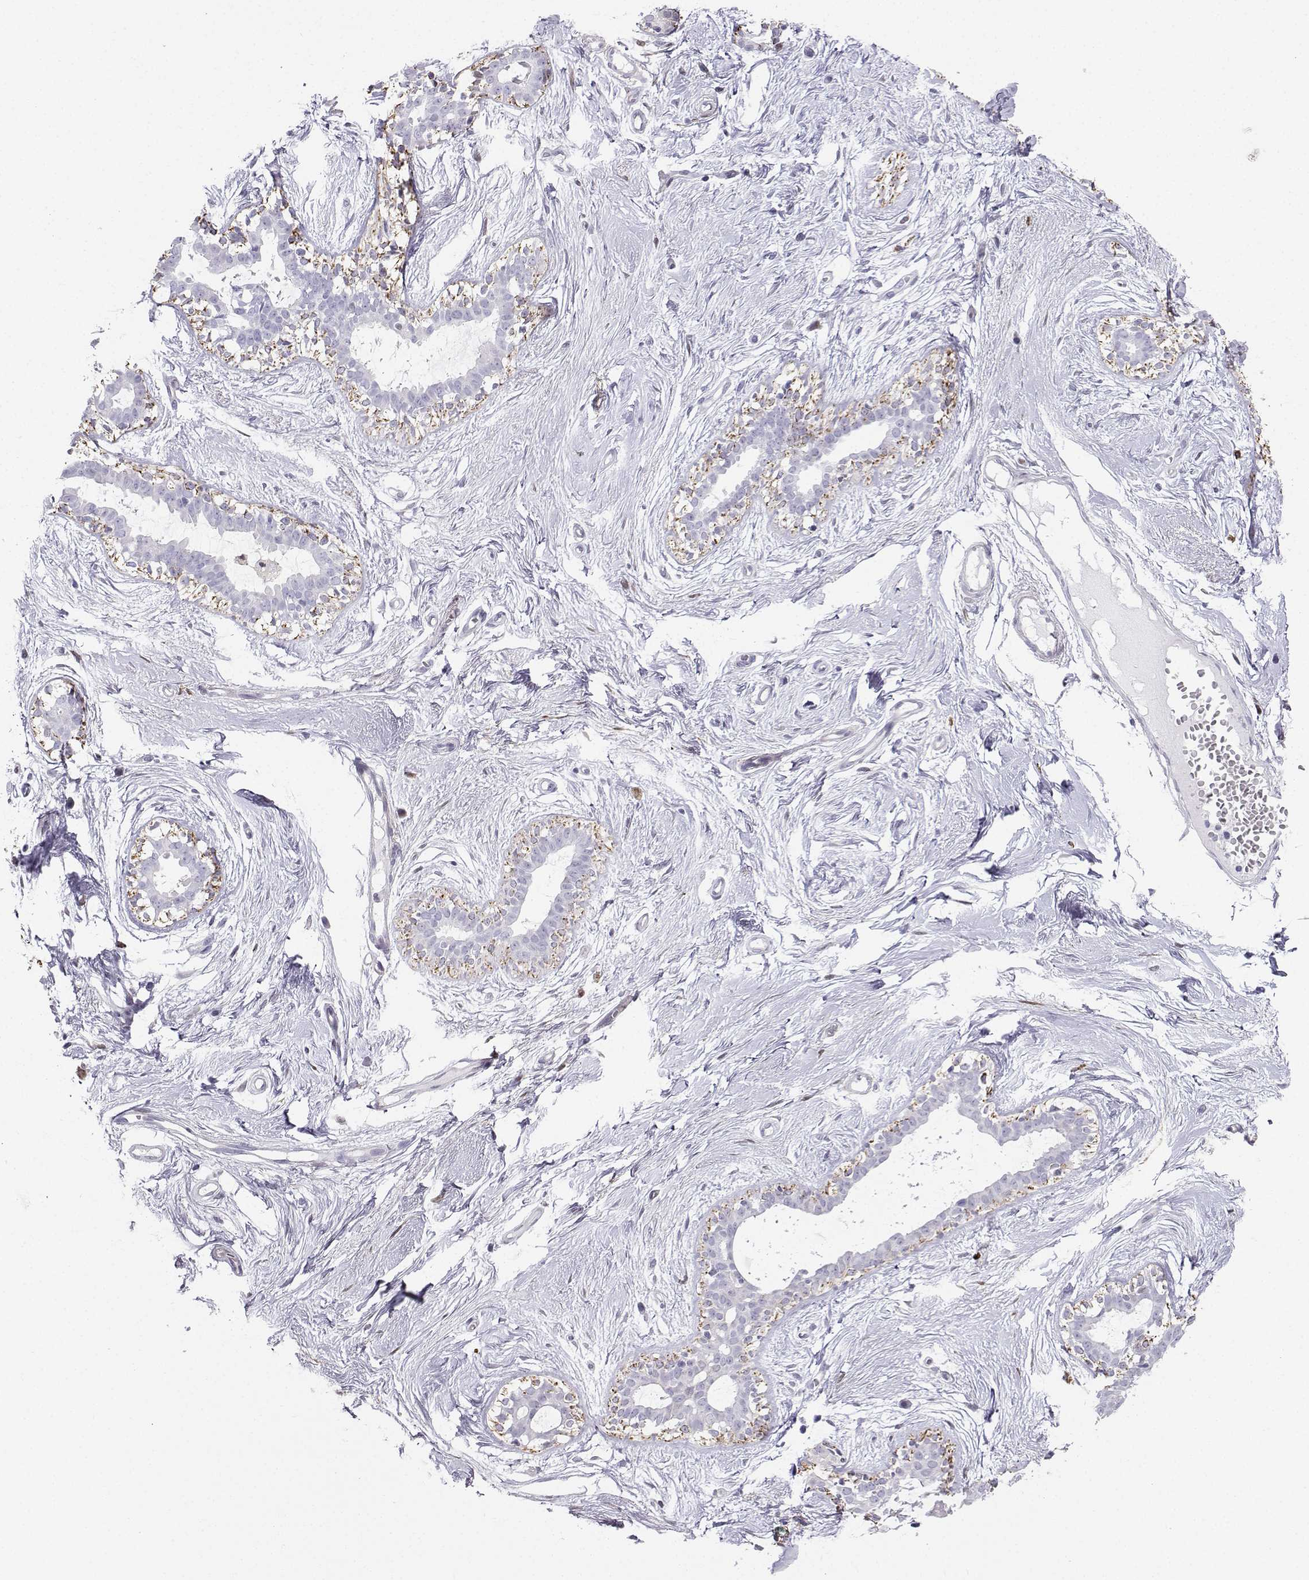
{"staining": {"intensity": "negative", "quantity": "none", "location": "none"}, "tissue": "breast", "cell_type": "Adipocytes", "image_type": "normal", "snomed": [{"axis": "morphology", "description": "Normal tissue, NOS"}, {"axis": "topography", "description": "Breast"}], "caption": "A high-resolution histopathology image shows IHC staining of benign breast, which demonstrates no significant expression in adipocytes.", "gene": "DCLK3", "patient": {"sex": "female", "age": 49}}